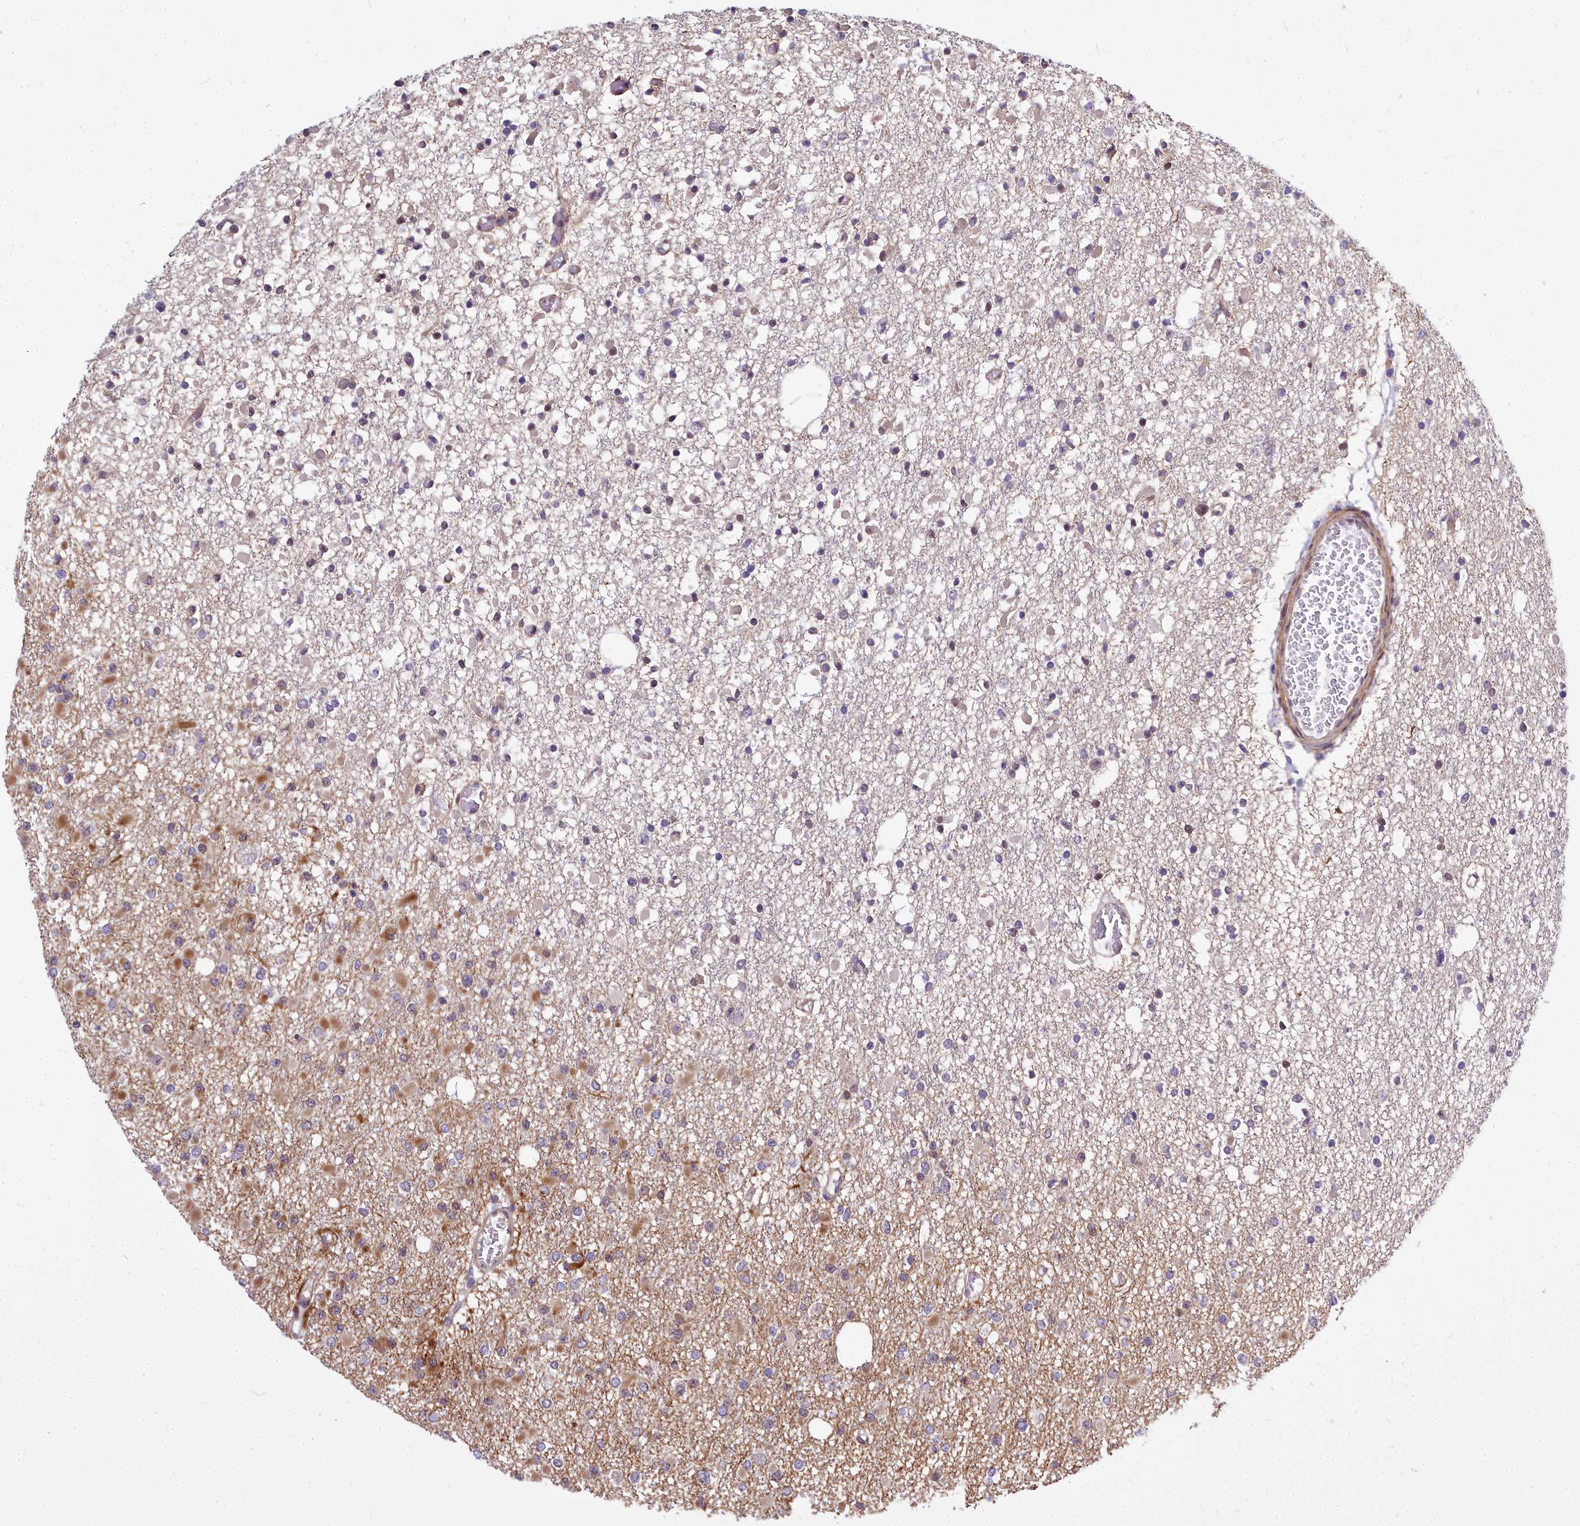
{"staining": {"intensity": "weak", "quantity": "<25%", "location": "cytoplasmic/membranous"}, "tissue": "glioma", "cell_type": "Tumor cells", "image_type": "cancer", "snomed": [{"axis": "morphology", "description": "Glioma, malignant, Low grade"}, {"axis": "topography", "description": "Brain"}], "caption": "Tumor cells are negative for protein expression in human low-grade glioma (malignant).", "gene": "ABCB8", "patient": {"sex": "female", "age": 22}}